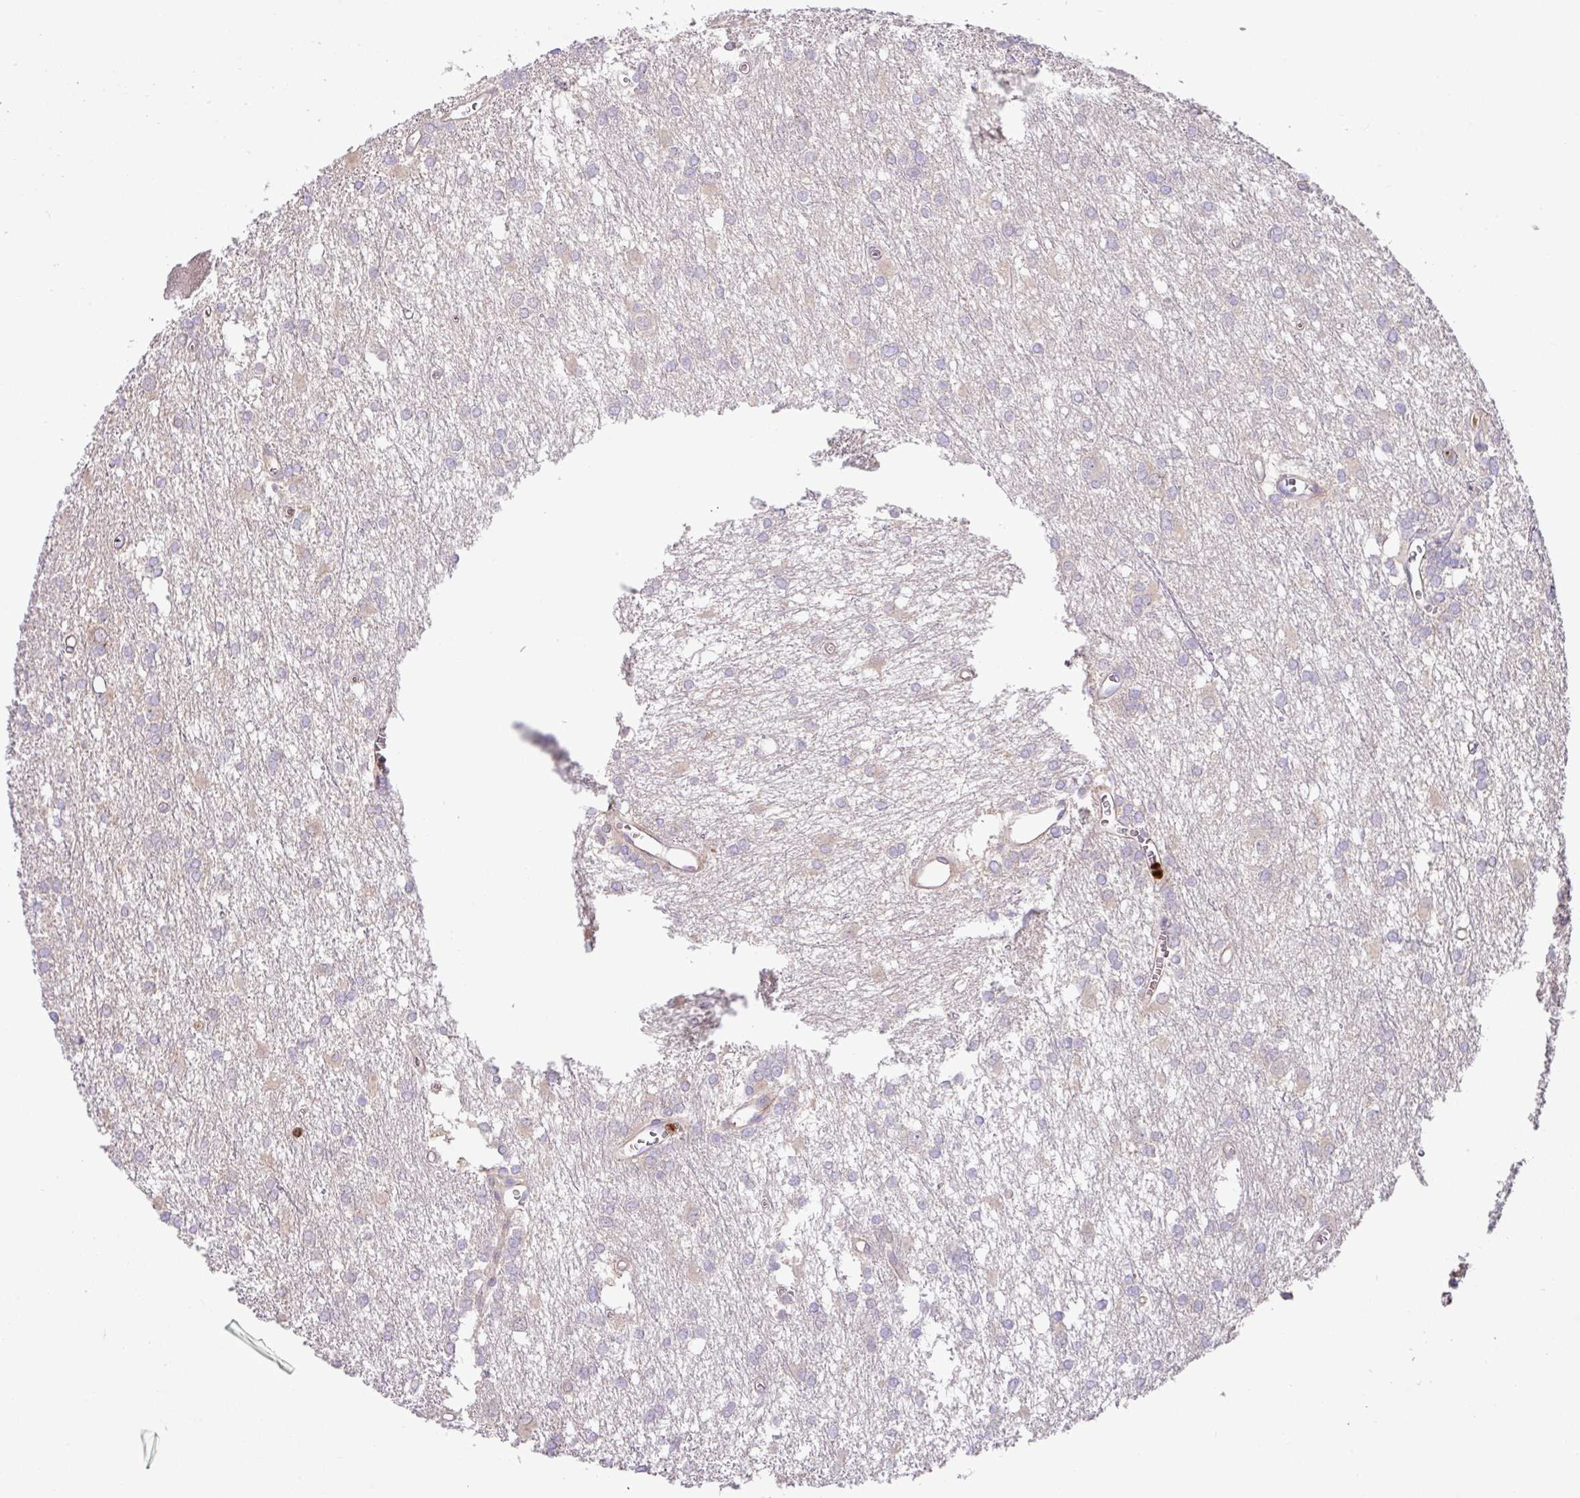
{"staining": {"intensity": "negative", "quantity": "none", "location": "none"}, "tissue": "glioma", "cell_type": "Tumor cells", "image_type": "cancer", "snomed": [{"axis": "morphology", "description": "Glioma, malignant, High grade"}, {"axis": "topography", "description": "Brain"}], "caption": "Tumor cells are negative for brown protein staining in malignant high-grade glioma.", "gene": "CRISP3", "patient": {"sex": "male", "age": 48}}